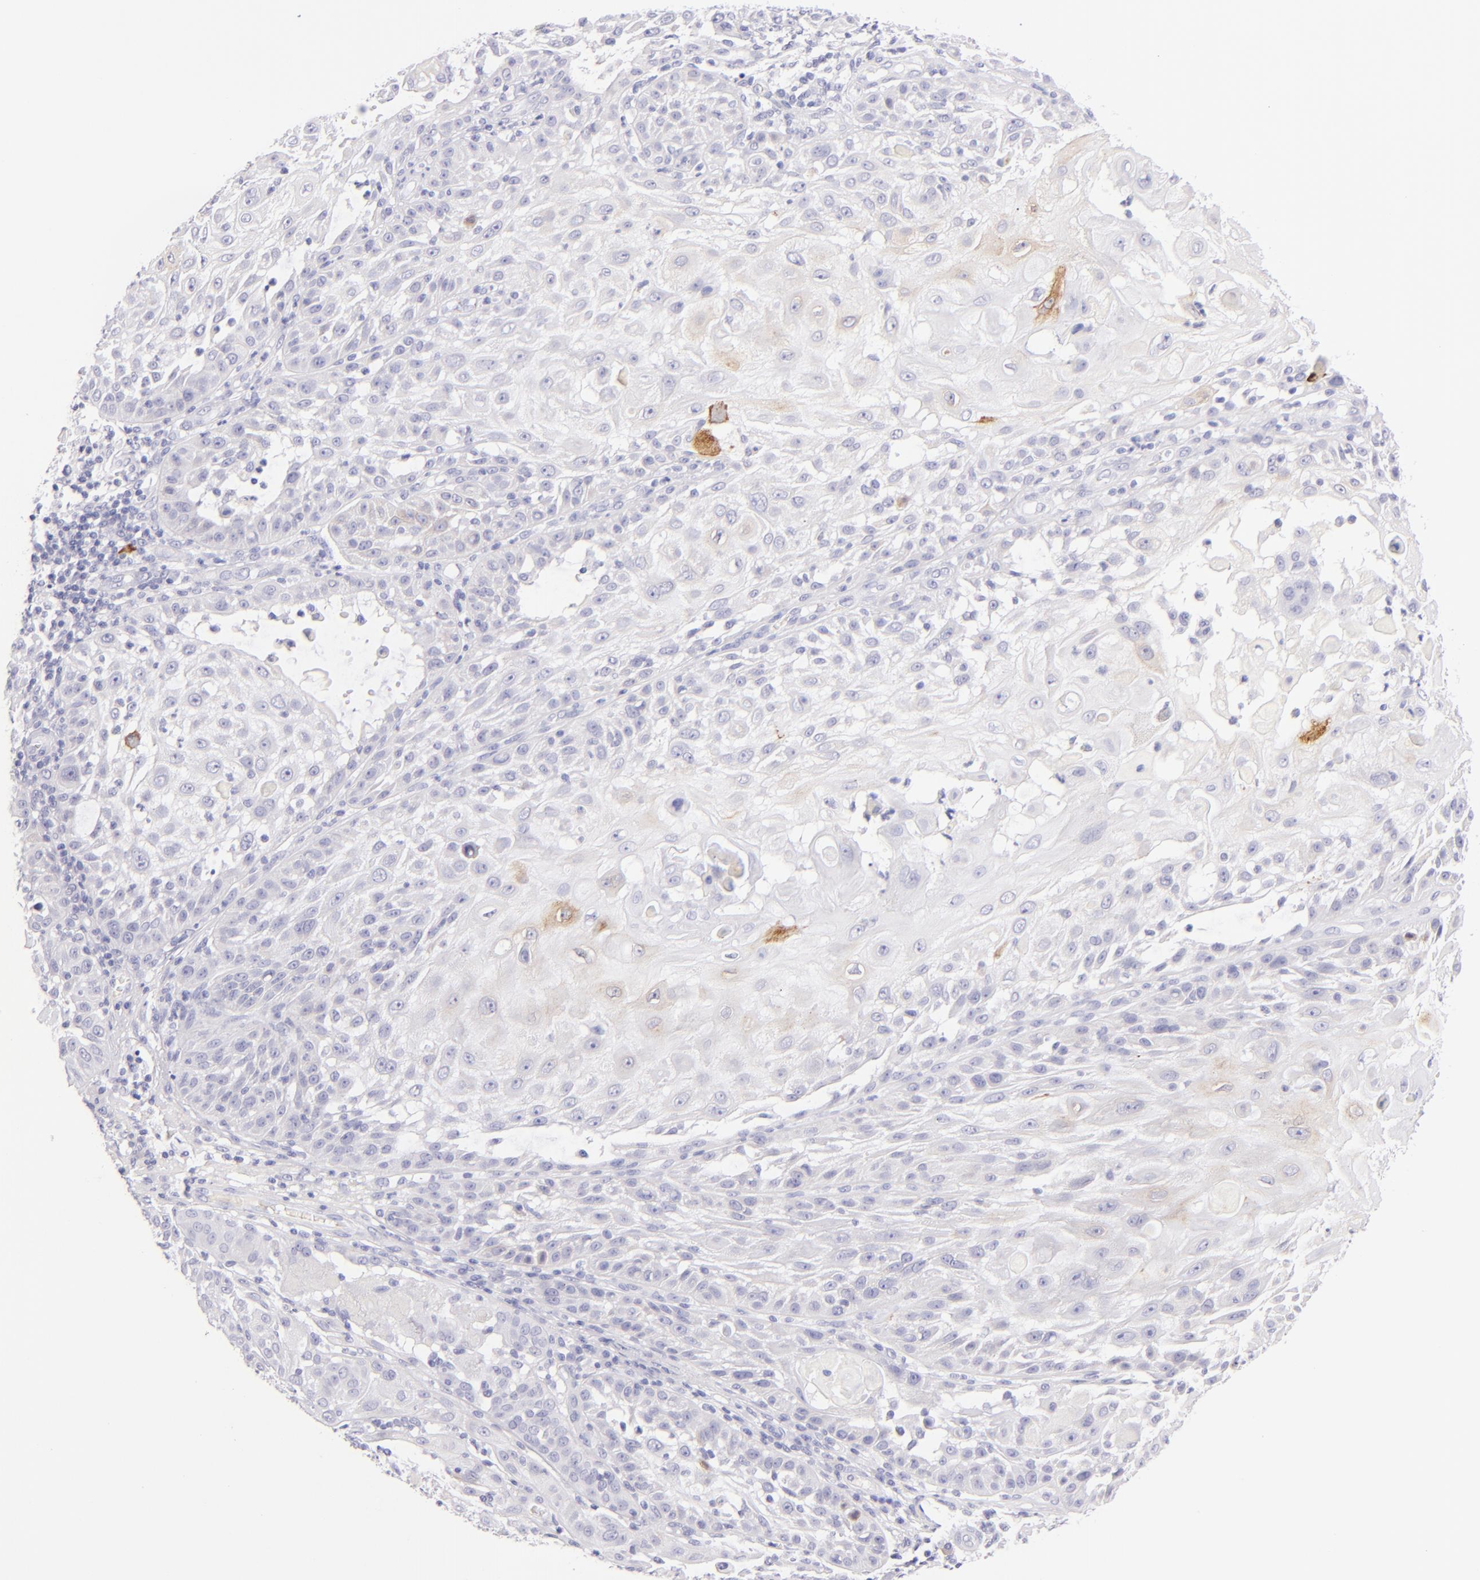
{"staining": {"intensity": "weak", "quantity": "<25%", "location": "cytoplasmic/membranous"}, "tissue": "skin cancer", "cell_type": "Tumor cells", "image_type": "cancer", "snomed": [{"axis": "morphology", "description": "Squamous cell carcinoma, NOS"}, {"axis": "topography", "description": "Skin"}], "caption": "This is an immunohistochemistry image of skin squamous cell carcinoma. There is no staining in tumor cells.", "gene": "SDC1", "patient": {"sex": "female", "age": 89}}